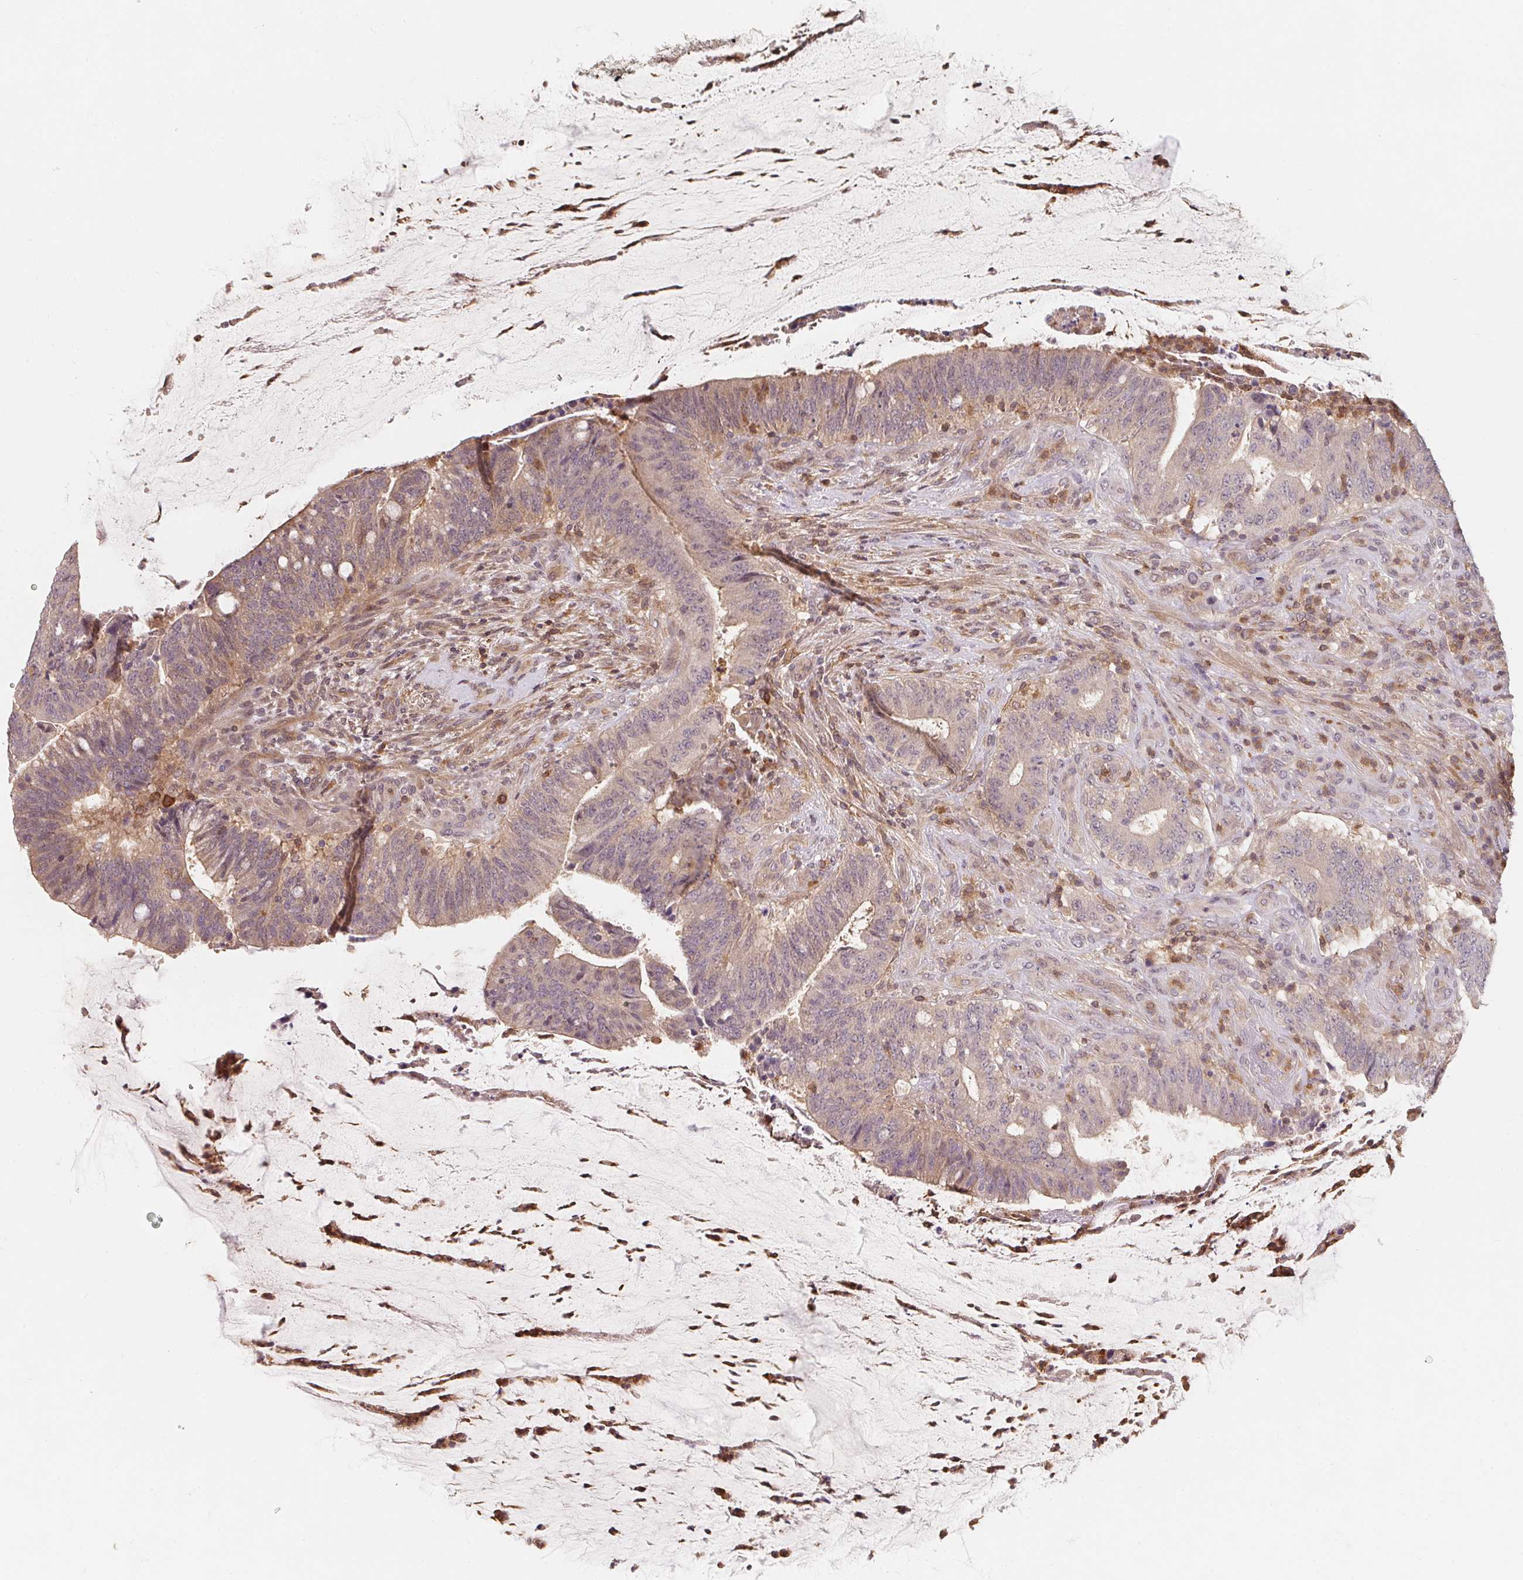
{"staining": {"intensity": "weak", "quantity": "<25%", "location": "cytoplasmic/membranous"}, "tissue": "colorectal cancer", "cell_type": "Tumor cells", "image_type": "cancer", "snomed": [{"axis": "morphology", "description": "Adenocarcinoma, NOS"}, {"axis": "topography", "description": "Colon"}], "caption": "IHC histopathology image of human adenocarcinoma (colorectal) stained for a protein (brown), which shows no expression in tumor cells.", "gene": "ANKRD13A", "patient": {"sex": "female", "age": 43}}